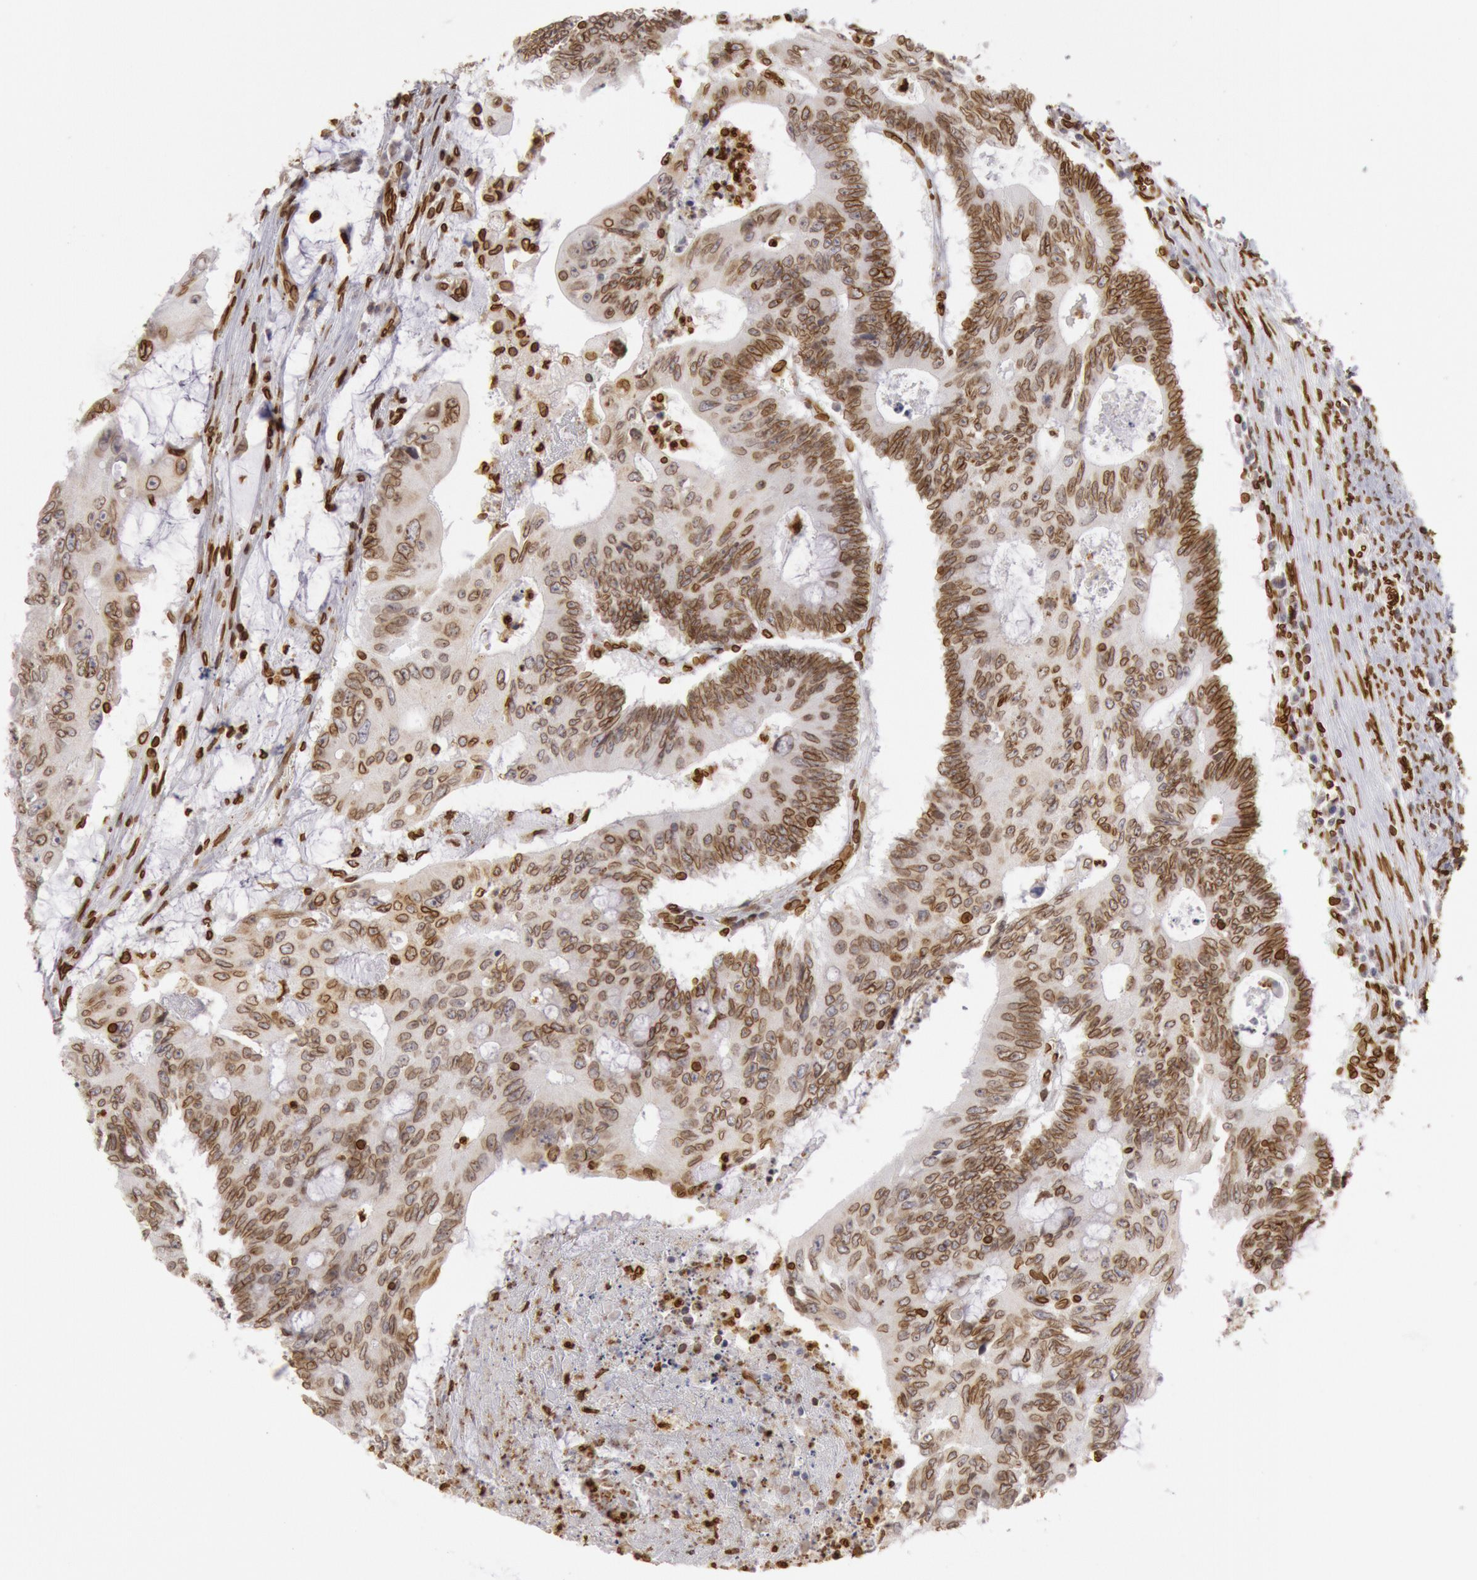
{"staining": {"intensity": "strong", "quantity": ">75%", "location": "nuclear"}, "tissue": "colorectal cancer", "cell_type": "Tumor cells", "image_type": "cancer", "snomed": [{"axis": "morphology", "description": "Adenocarcinoma, NOS"}, {"axis": "topography", "description": "Colon"}], "caption": "The photomicrograph reveals a brown stain indicating the presence of a protein in the nuclear of tumor cells in colorectal cancer (adenocarcinoma).", "gene": "SUN2", "patient": {"sex": "male", "age": 65}}